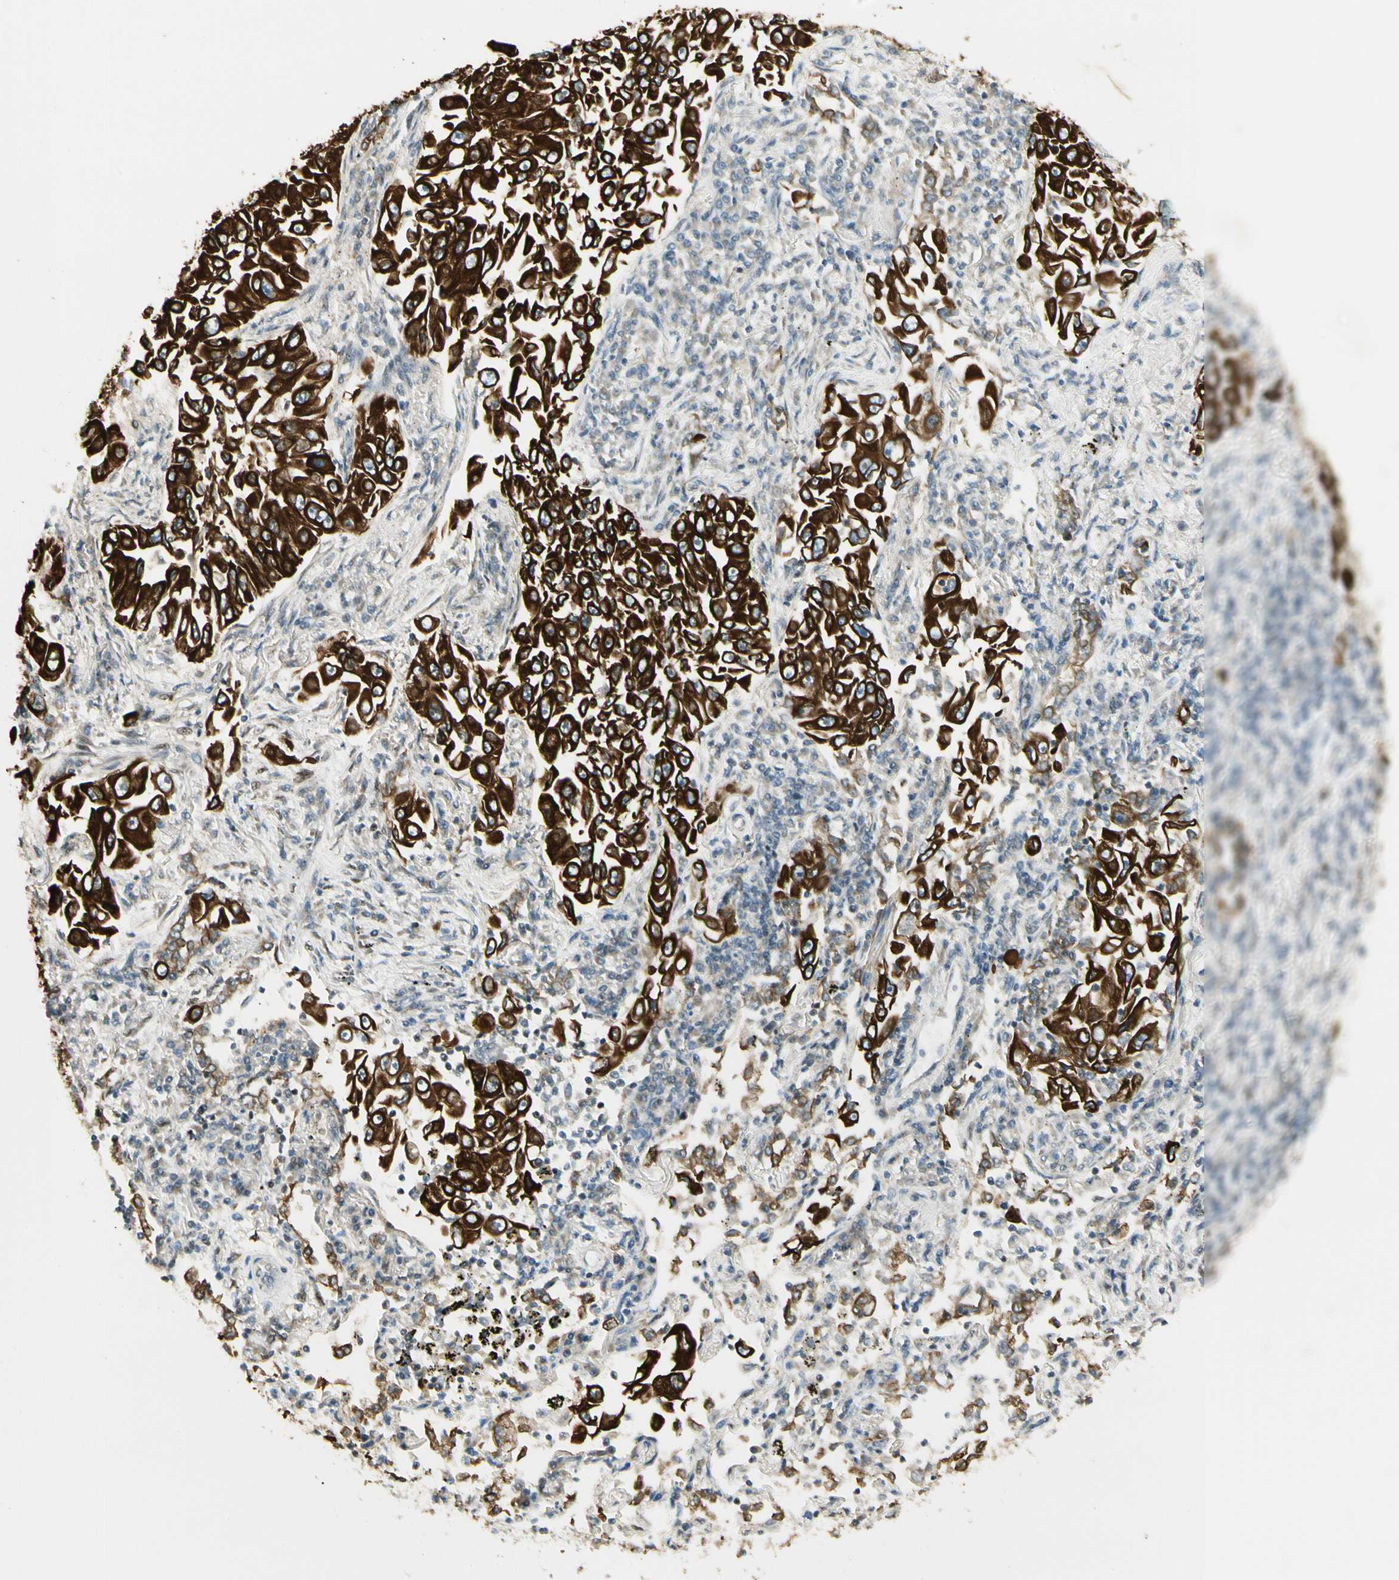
{"staining": {"intensity": "strong", "quantity": ">75%", "location": "cytoplasmic/membranous"}, "tissue": "lung cancer", "cell_type": "Tumor cells", "image_type": "cancer", "snomed": [{"axis": "morphology", "description": "Adenocarcinoma, NOS"}, {"axis": "topography", "description": "Lung"}], "caption": "The immunohistochemical stain labels strong cytoplasmic/membranous positivity in tumor cells of adenocarcinoma (lung) tissue.", "gene": "ATXN1", "patient": {"sex": "male", "age": 84}}